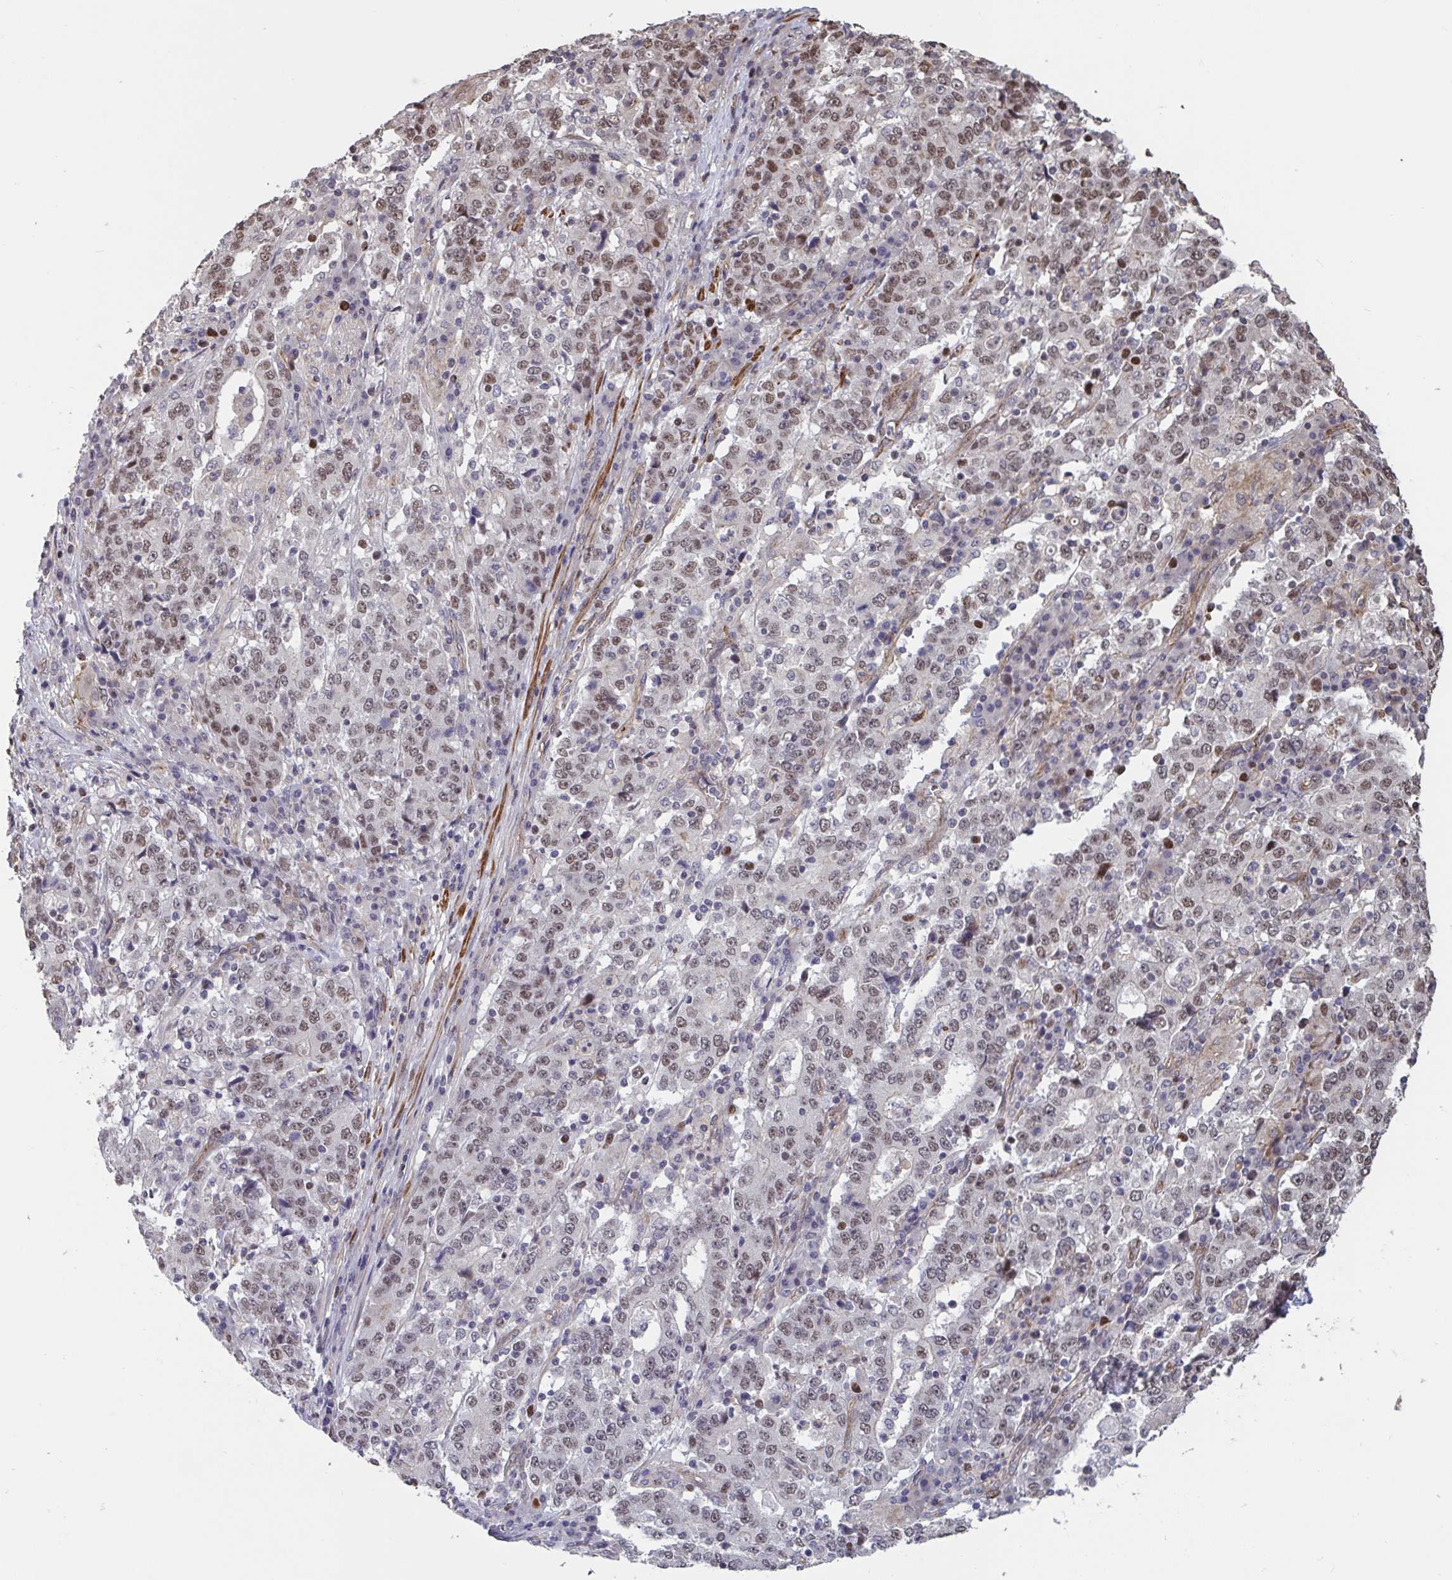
{"staining": {"intensity": "moderate", "quantity": "25%-75%", "location": "nuclear"}, "tissue": "stomach cancer", "cell_type": "Tumor cells", "image_type": "cancer", "snomed": [{"axis": "morphology", "description": "Adenocarcinoma, NOS"}, {"axis": "topography", "description": "Stomach"}], "caption": "Moderate nuclear staining for a protein is present in about 25%-75% of tumor cells of stomach cancer using immunohistochemistry.", "gene": "IPO5", "patient": {"sex": "male", "age": 59}}